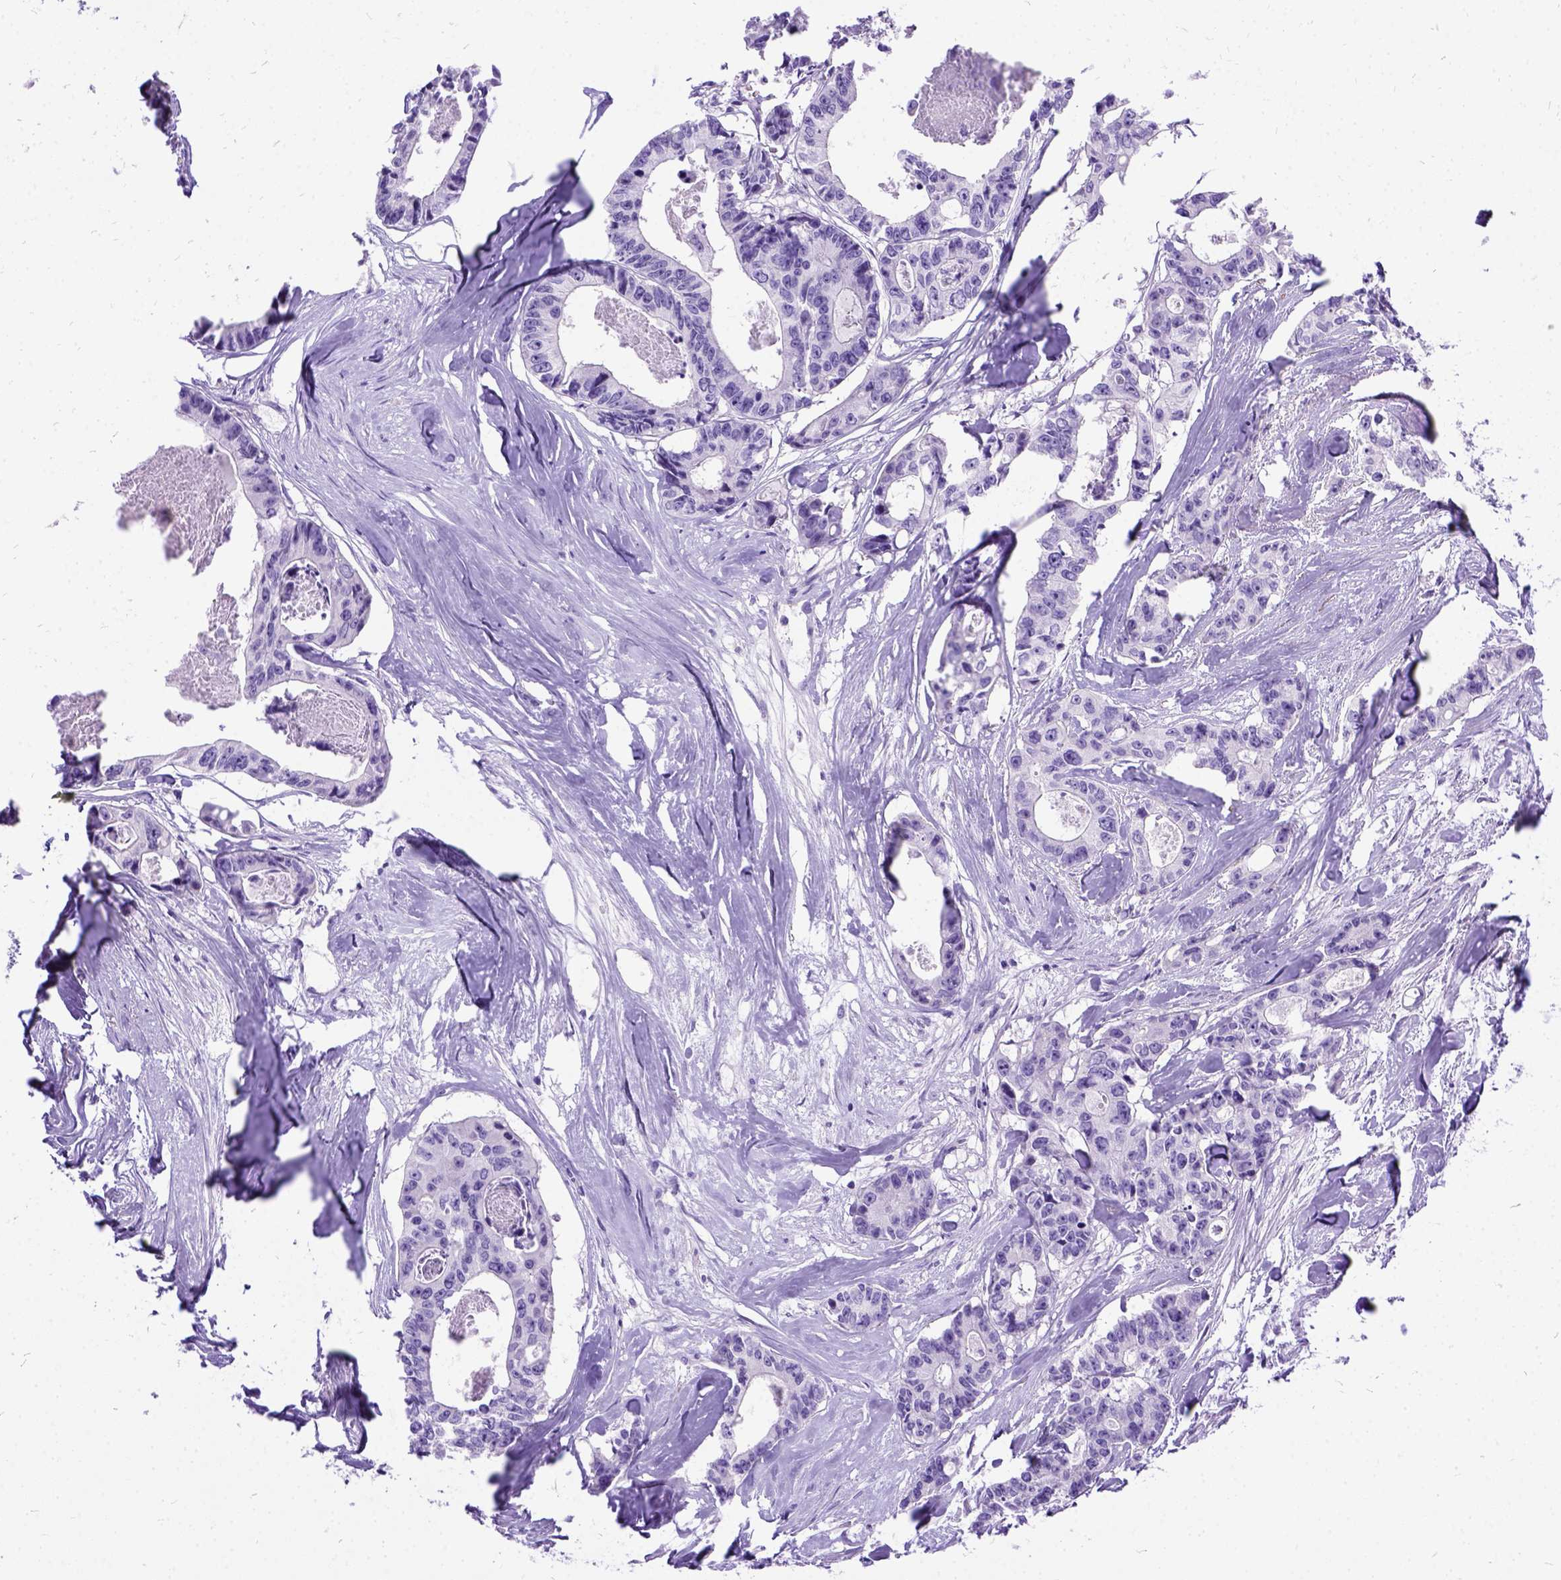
{"staining": {"intensity": "negative", "quantity": "none", "location": "none"}, "tissue": "colorectal cancer", "cell_type": "Tumor cells", "image_type": "cancer", "snomed": [{"axis": "morphology", "description": "Adenocarcinoma, NOS"}, {"axis": "topography", "description": "Rectum"}], "caption": "Colorectal cancer (adenocarcinoma) was stained to show a protein in brown. There is no significant staining in tumor cells.", "gene": "PRG2", "patient": {"sex": "male", "age": 57}}